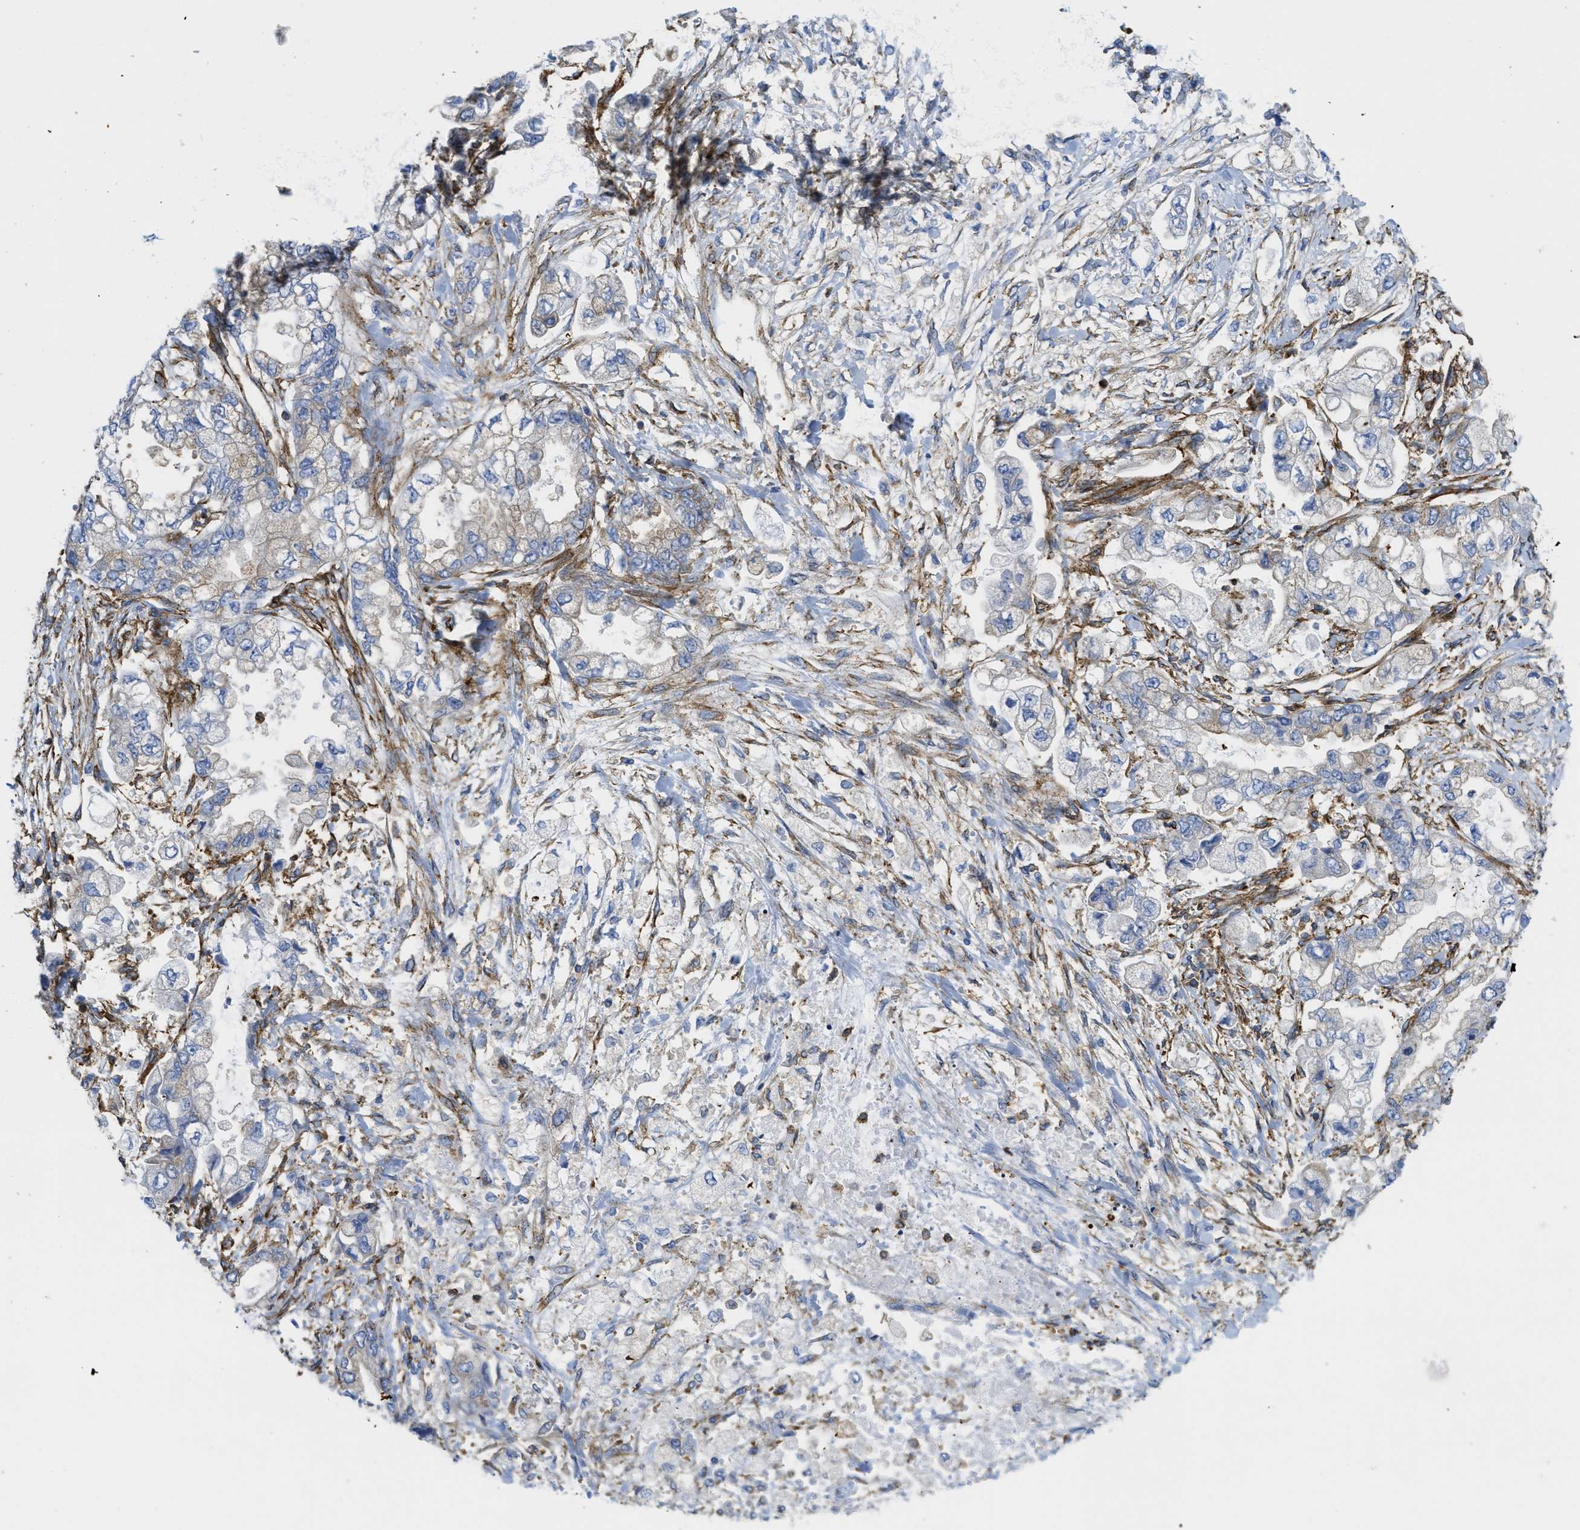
{"staining": {"intensity": "weak", "quantity": "25%-75%", "location": "cytoplasmic/membranous"}, "tissue": "stomach cancer", "cell_type": "Tumor cells", "image_type": "cancer", "snomed": [{"axis": "morphology", "description": "Normal tissue, NOS"}, {"axis": "morphology", "description": "Adenocarcinoma, NOS"}, {"axis": "topography", "description": "Stomach"}], "caption": "The histopathology image reveals a brown stain indicating the presence of a protein in the cytoplasmic/membranous of tumor cells in stomach cancer.", "gene": "HIP1", "patient": {"sex": "male", "age": 62}}